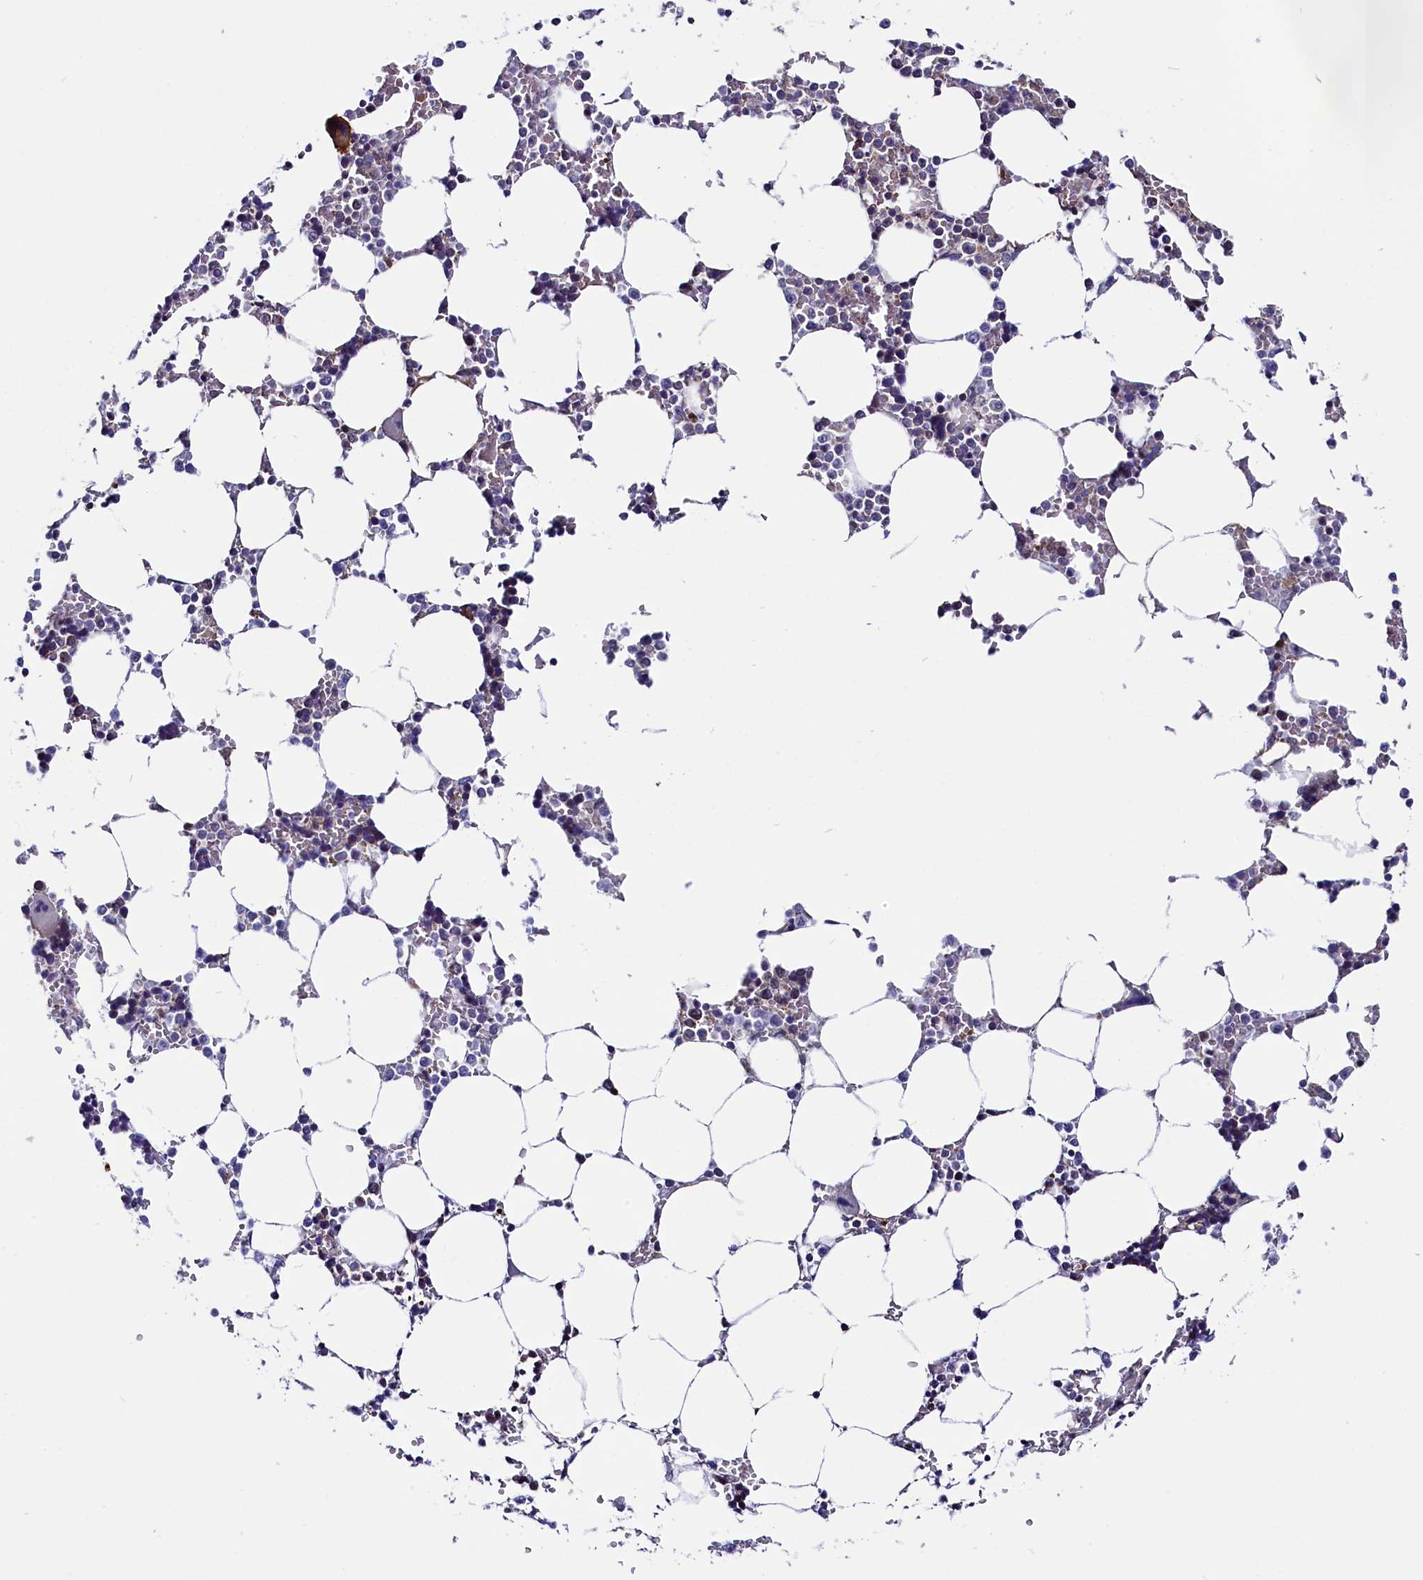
{"staining": {"intensity": "moderate", "quantity": "<25%", "location": "cytoplasmic/membranous"}, "tissue": "bone marrow", "cell_type": "Hematopoietic cells", "image_type": "normal", "snomed": [{"axis": "morphology", "description": "Normal tissue, NOS"}, {"axis": "topography", "description": "Bone marrow"}], "caption": "Moderate cytoplasmic/membranous expression for a protein is present in about <25% of hematopoietic cells of unremarkable bone marrow using IHC.", "gene": "CIAPIN1", "patient": {"sex": "male", "age": 64}}